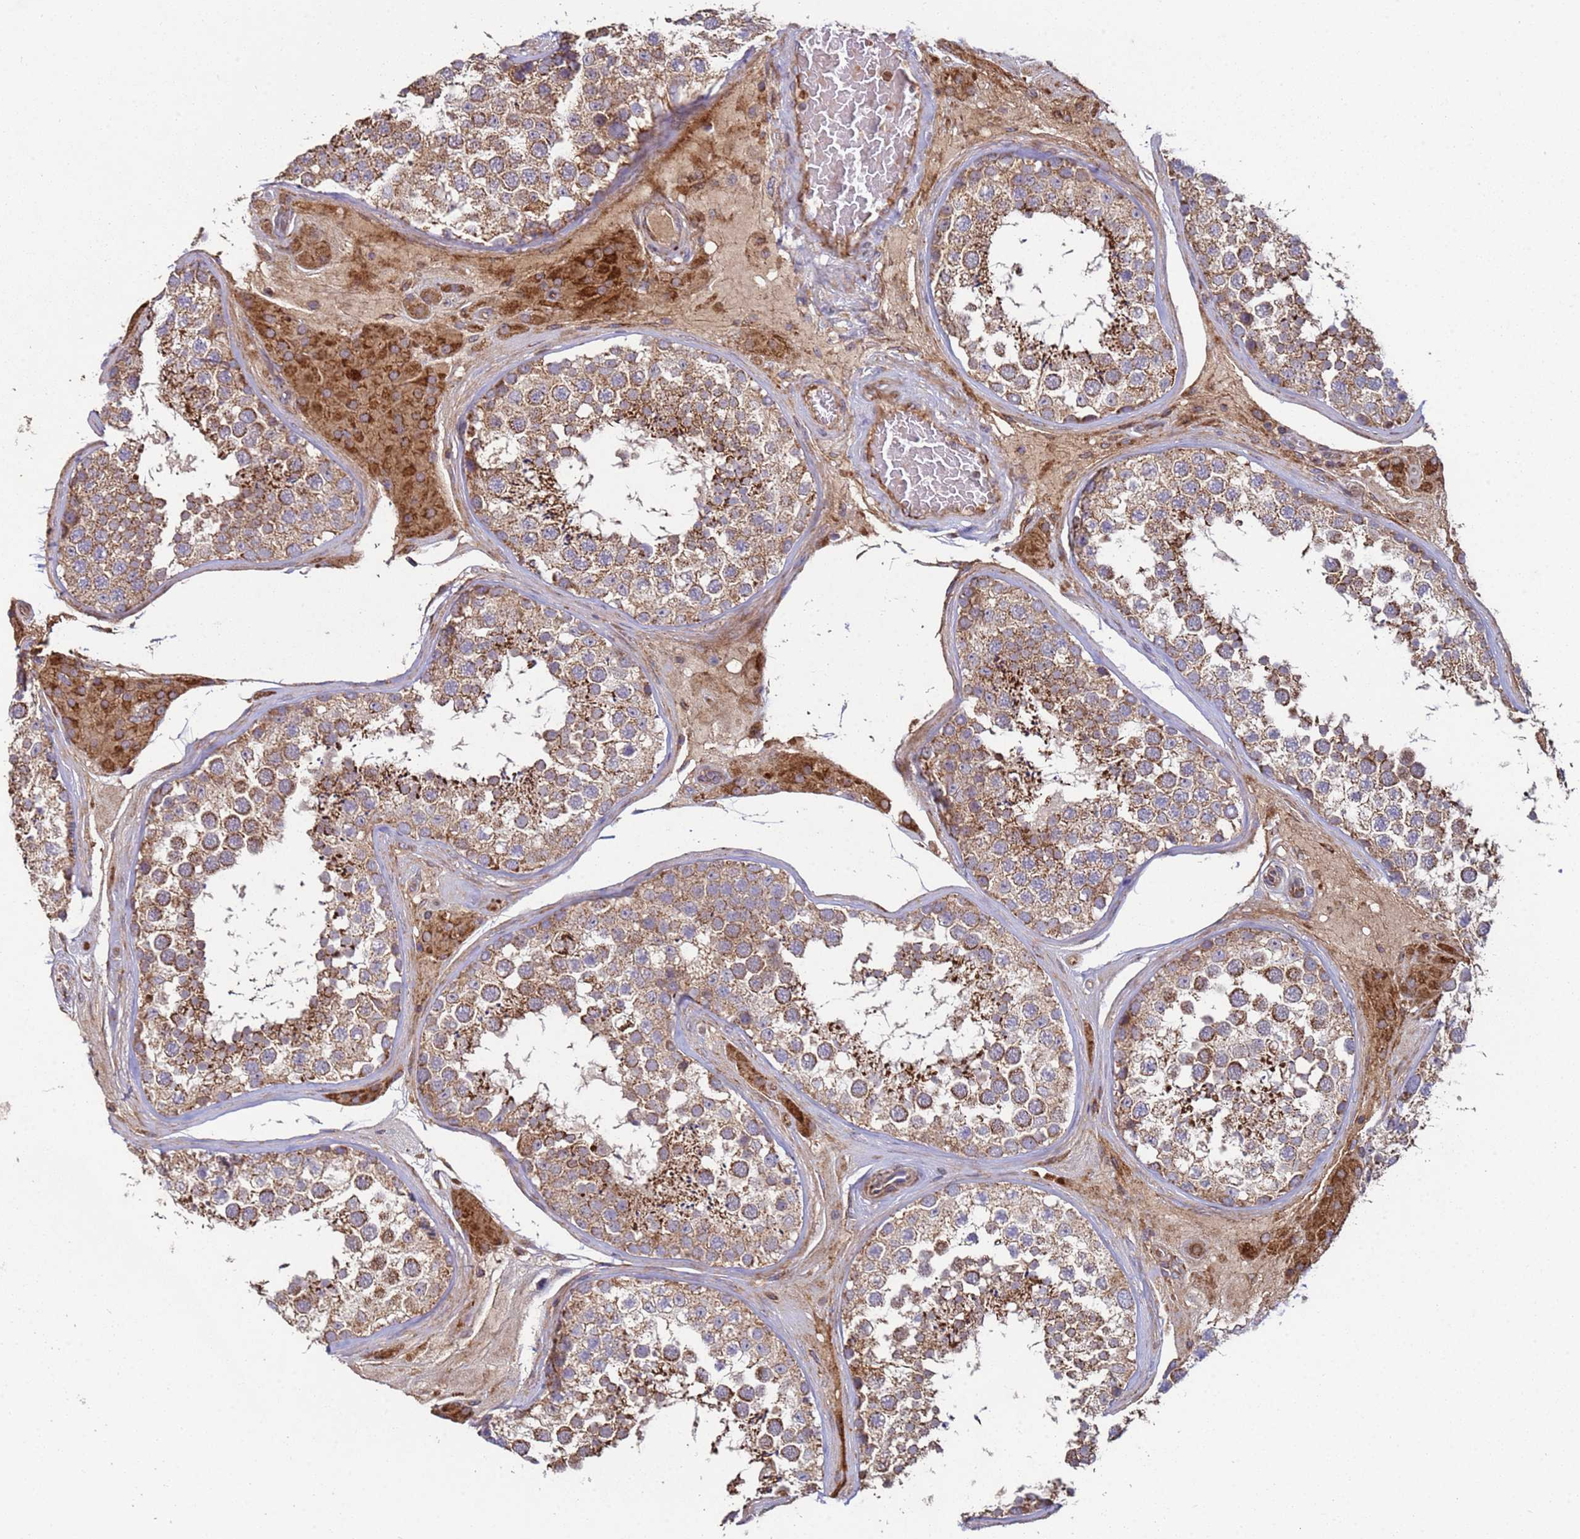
{"staining": {"intensity": "moderate", "quantity": ">75%", "location": "cytoplasmic/membranous"}, "tissue": "testis", "cell_type": "Cells in seminiferous ducts", "image_type": "normal", "snomed": [{"axis": "morphology", "description": "Normal tissue, NOS"}, {"axis": "topography", "description": "Testis"}], "caption": "Cells in seminiferous ducts demonstrate medium levels of moderate cytoplasmic/membranous positivity in approximately >75% of cells in benign human testis. (DAB IHC with brightfield microscopy, high magnification).", "gene": "FBXO33", "patient": {"sex": "male", "age": 46}}